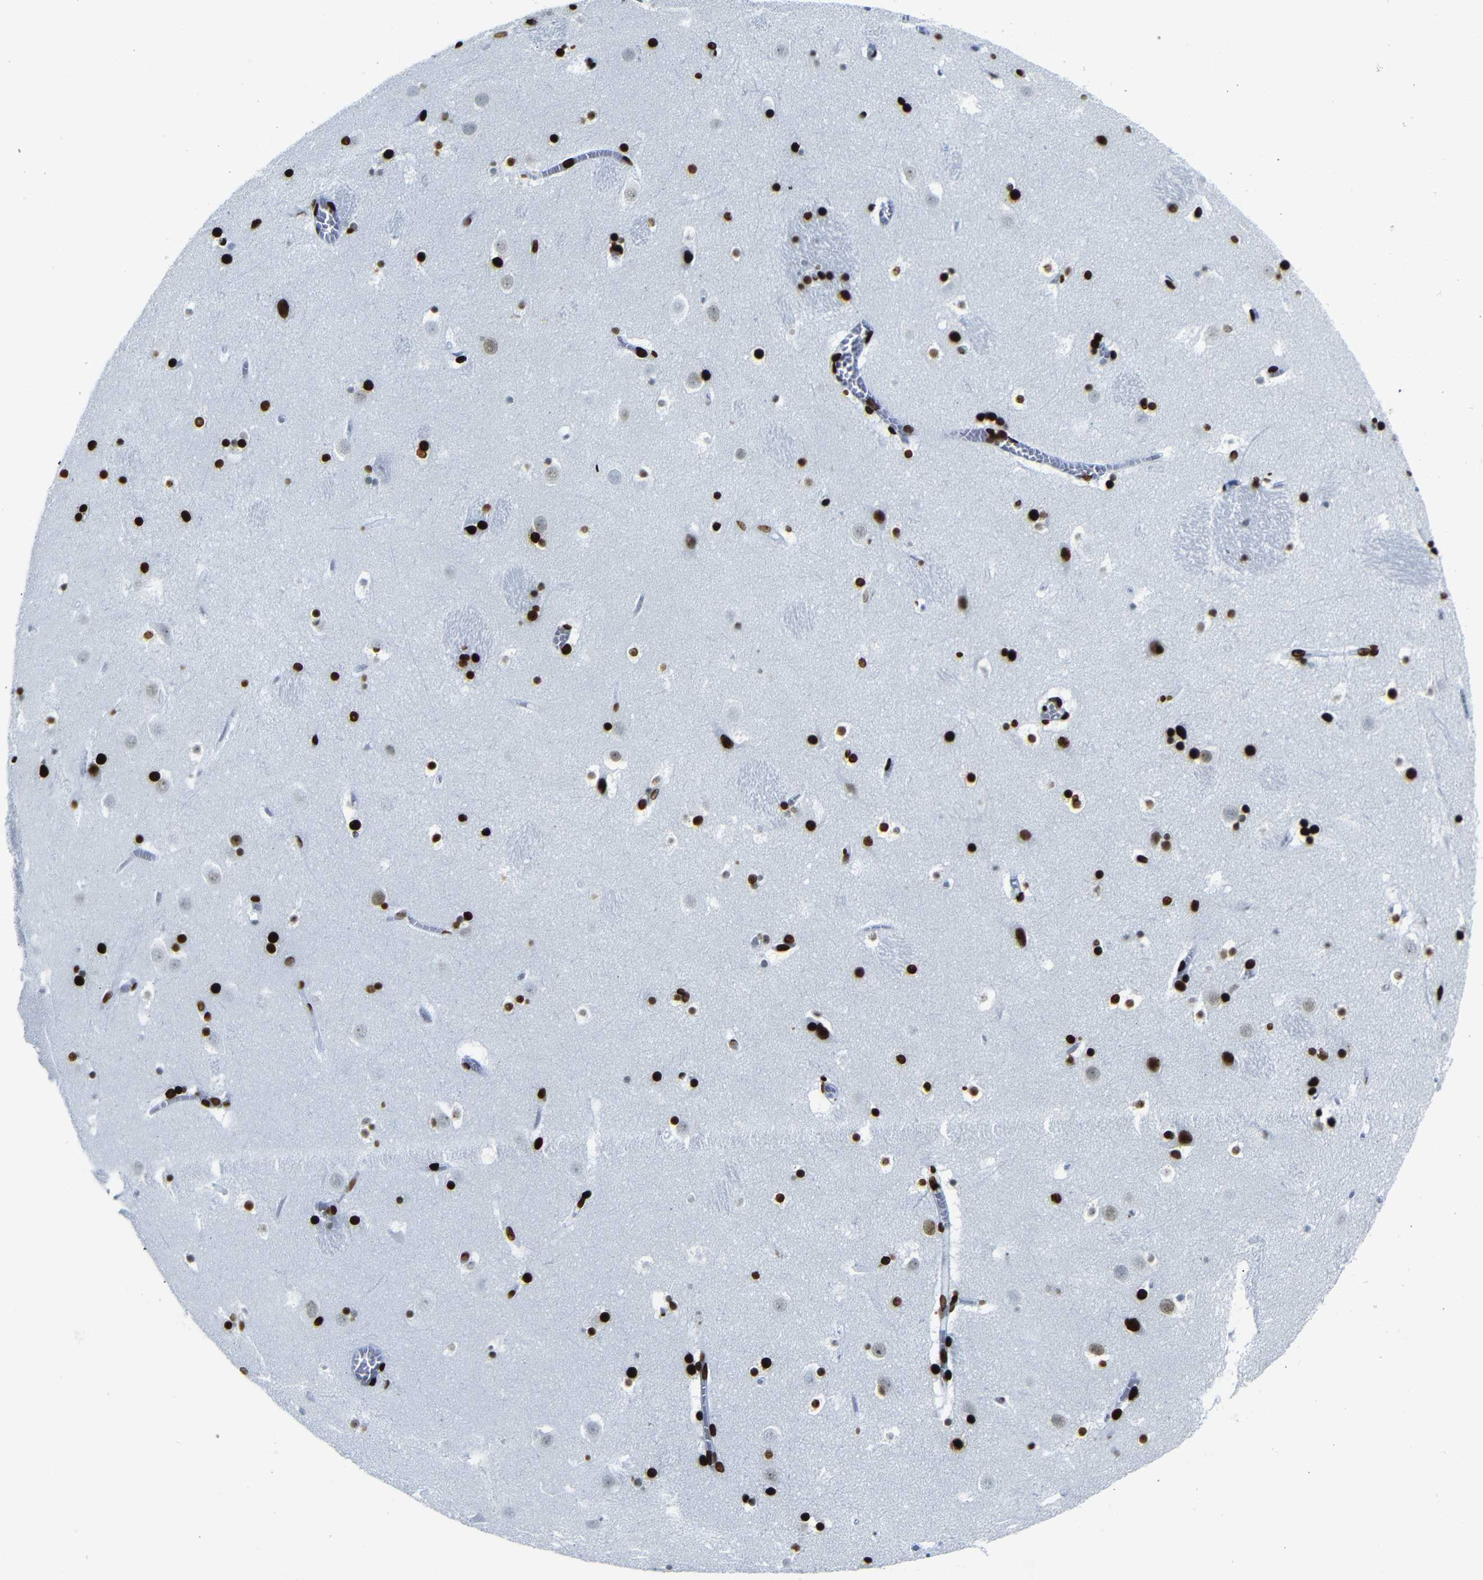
{"staining": {"intensity": "strong", "quantity": ">75%", "location": "nuclear"}, "tissue": "caudate", "cell_type": "Glial cells", "image_type": "normal", "snomed": [{"axis": "morphology", "description": "Normal tissue, NOS"}, {"axis": "topography", "description": "Lateral ventricle wall"}], "caption": "DAB (3,3'-diaminobenzidine) immunohistochemical staining of normal human caudate displays strong nuclear protein expression in about >75% of glial cells.", "gene": "NPIPB15", "patient": {"sex": "male", "age": 45}}